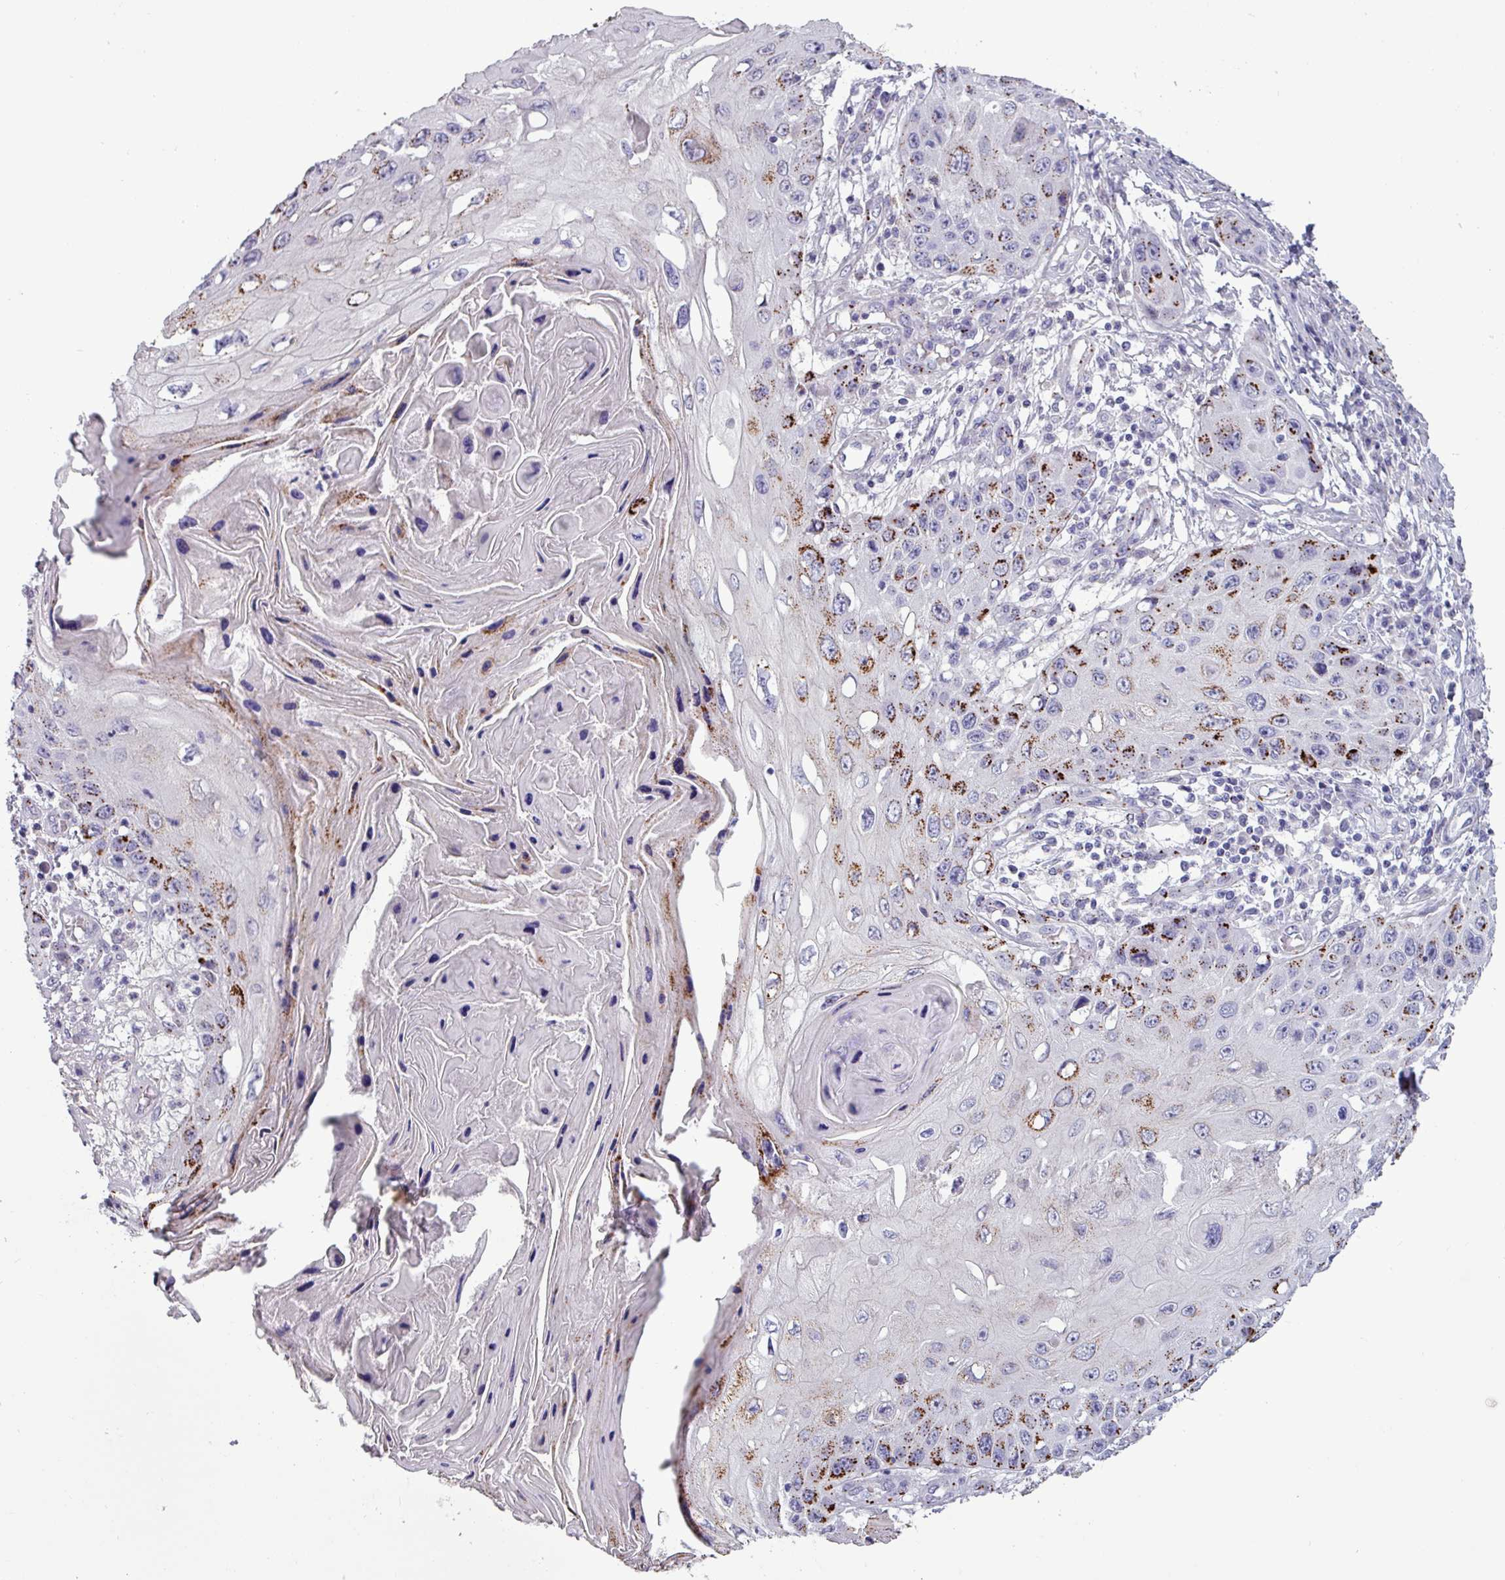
{"staining": {"intensity": "strong", "quantity": "25%-75%", "location": "cytoplasmic/membranous"}, "tissue": "skin cancer", "cell_type": "Tumor cells", "image_type": "cancer", "snomed": [{"axis": "morphology", "description": "Squamous cell carcinoma, NOS"}, {"axis": "topography", "description": "Skin"}, {"axis": "topography", "description": "Vulva"}], "caption": "Immunohistochemistry (IHC) staining of skin cancer, which shows high levels of strong cytoplasmic/membranous staining in approximately 25%-75% of tumor cells indicating strong cytoplasmic/membranous protein positivity. The staining was performed using DAB (3,3'-diaminobenzidine) (brown) for protein detection and nuclei were counterstained in hematoxylin (blue).", "gene": "PLIN2", "patient": {"sex": "female", "age": 44}}